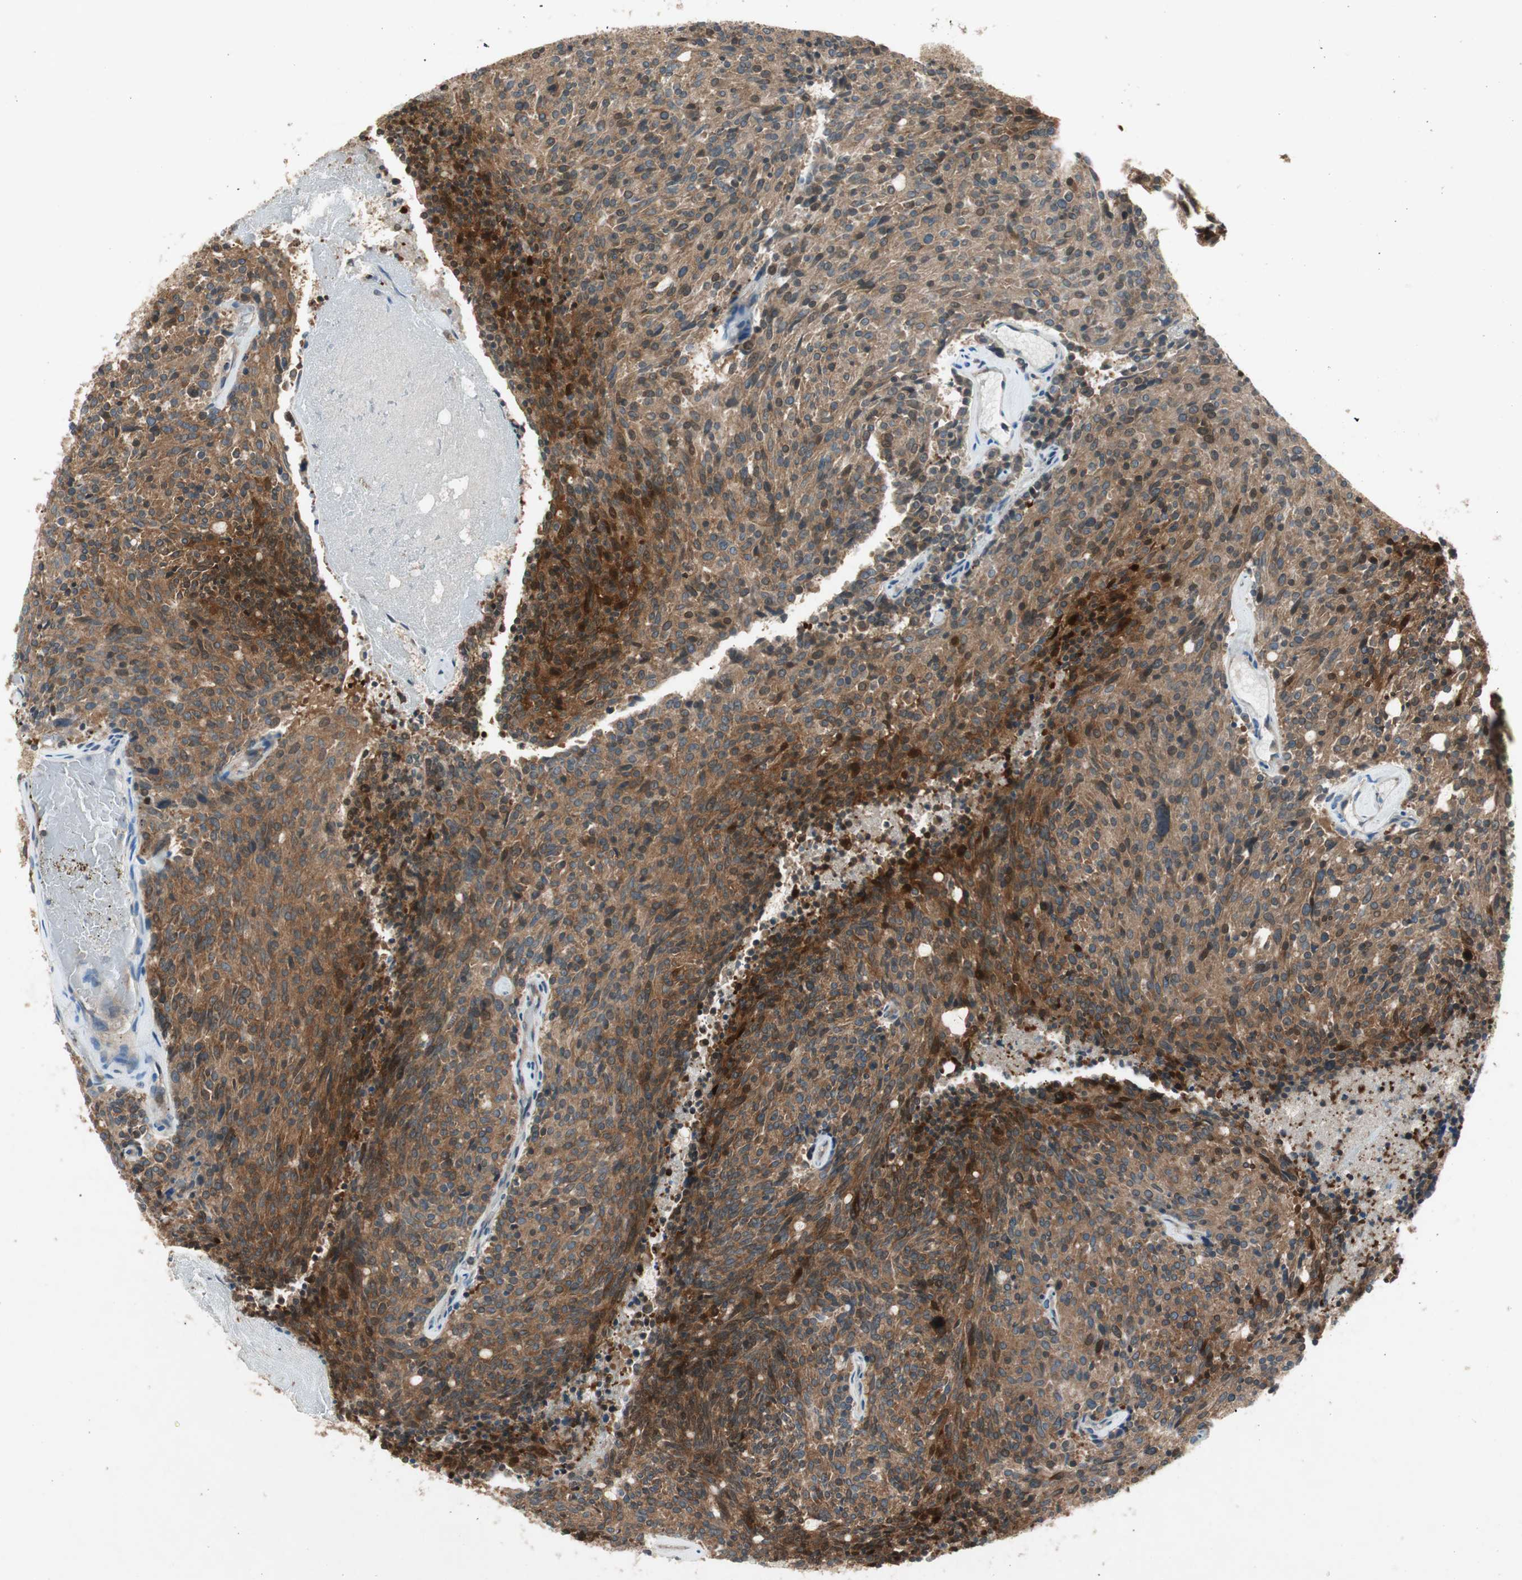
{"staining": {"intensity": "strong", "quantity": ">75%", "location": "cytoplasmic/membranous,nuclear"}, "tissue": "carcinoid", "cell_type": "Tumor cells", "image_type": "cancer", "snomed": [{"axis": "morphology", "description": "Carcinoid, malignant, NOS"}, {"axis": "topography", "description": "Pancreas"}], "caption": "A high-resolution image shows immunohistochemistry (IHC) staining of carcinoid, which displays strong cytoplasmic/membranous and nuclear positivity in approximately >75% of tumor cells.", "gene": "CHADL", "patient": {"sex": "female", "age": 54}}